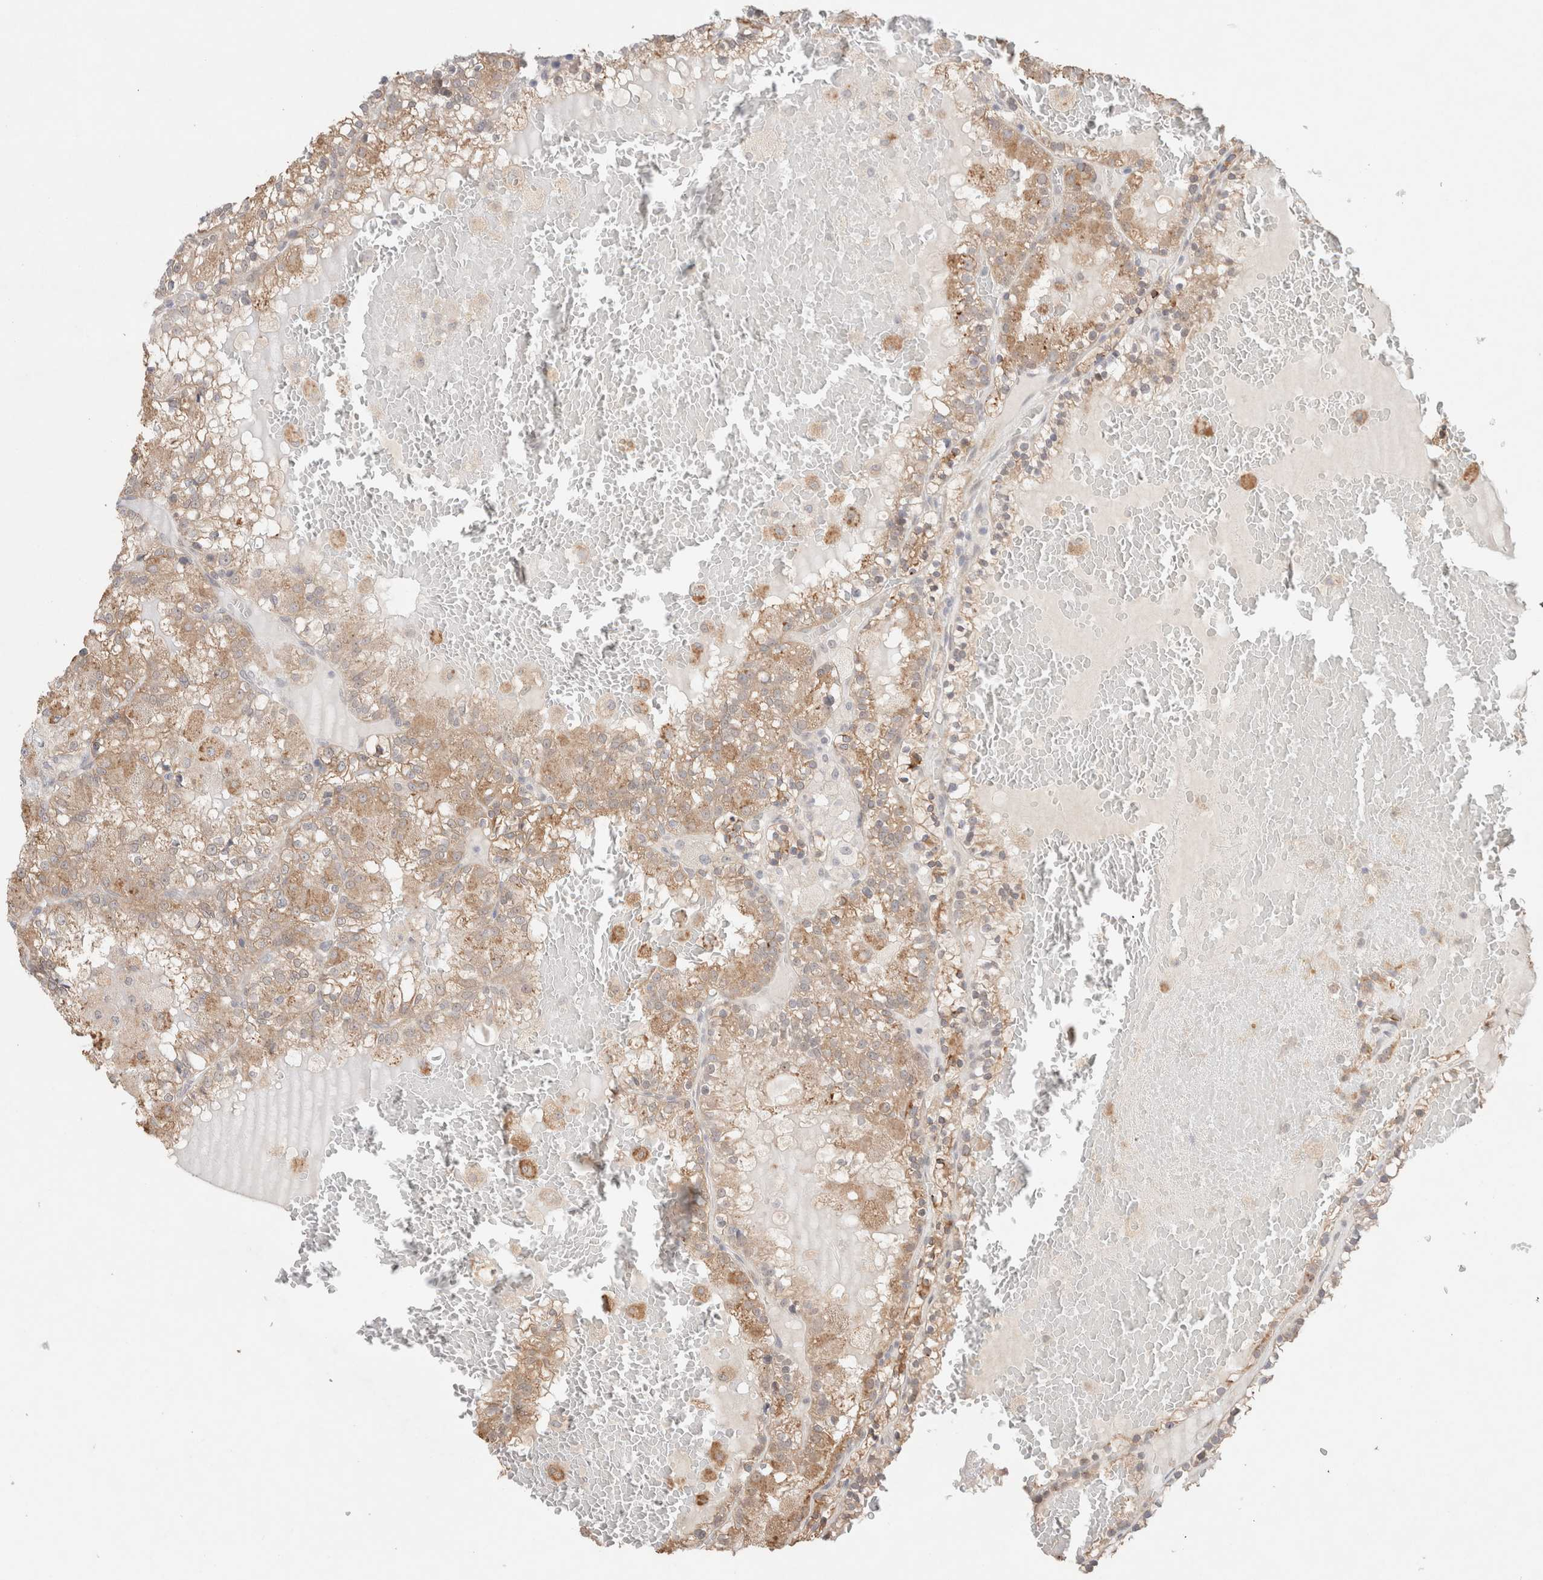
{"staining": {"intensity": "moderate", "quantity": ">75%", "location": "cytoplasmic/membranous"}, "tissue": "renal cancer", "cell_type": "Tumor cells", "image_type": "cancer", "snomed": [{"axis": "morphology", "description": "Adenocarcinoma, NOS"}, {"axis": "topography", "description": "Kidney"}], "caption": "Tumor cells show medium levels of moderate cytoplasmic/membranous expression in approximately >75% of cells in renal adenocarcinoma.", "gene": "ERI3", "patient": {"sex": "female", "age": 56}}